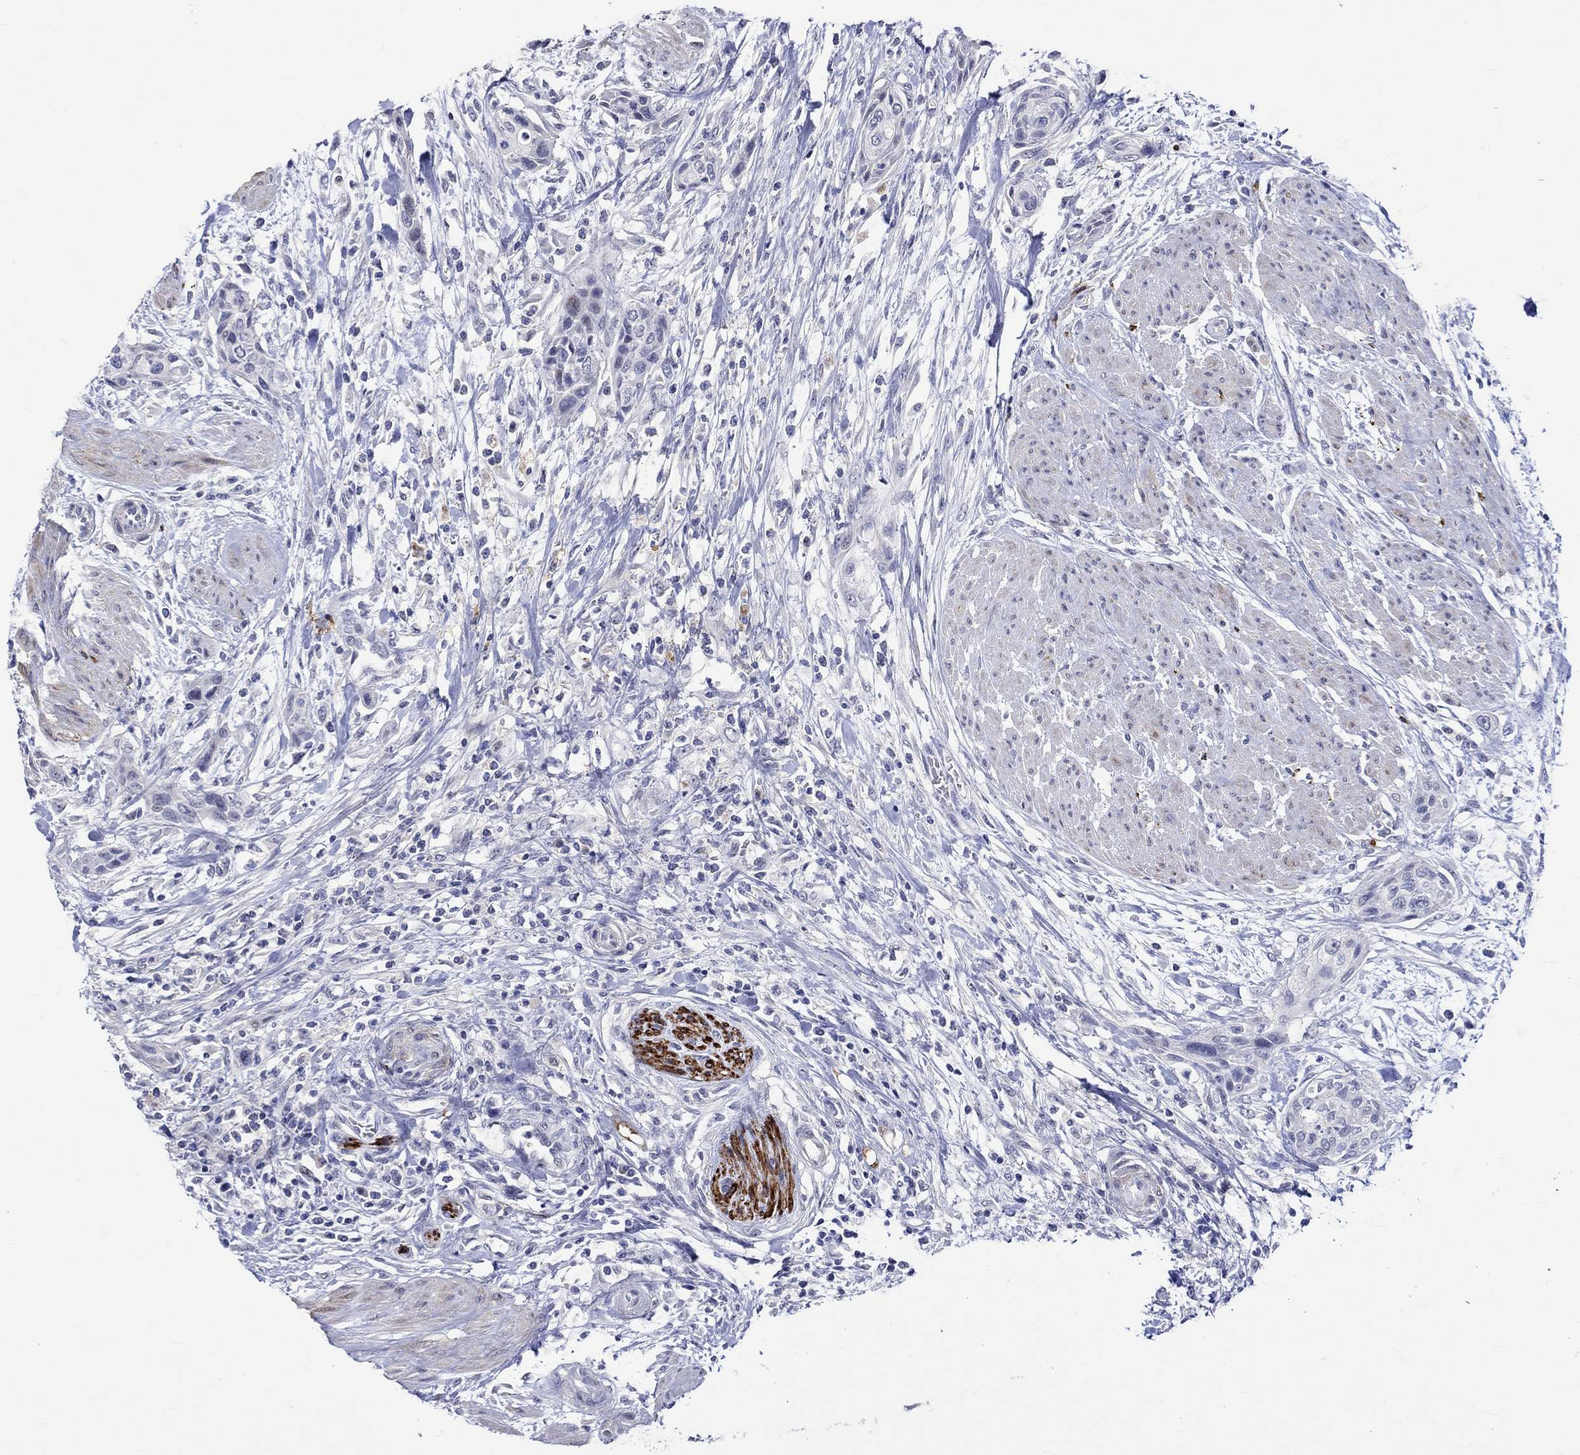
{"staining": {"intensity": "negative", "quantity": "none", "location": "none"}, "tissue": "urothelial cancer", "cell_type": "Tumor cells", "image_type": "cancer", "snomed": [{"axis": "morphology", "description": "Urothelial carcinoma, High grade"}, {"axis": "topography", "description": "Urinary bladder"}], "caption": "There is no significant expression in tumor cells of high-grade urothelial carcinoma. The staining was performed using DAB (3,3'-diaminobenzidine) to visualize the protein expression in brown, while the nuclei were stained in blue with hematoxylin (Magnification: 20x).", "gene": "CRYAB", "patient": {"sex": "male", "age": 35}}